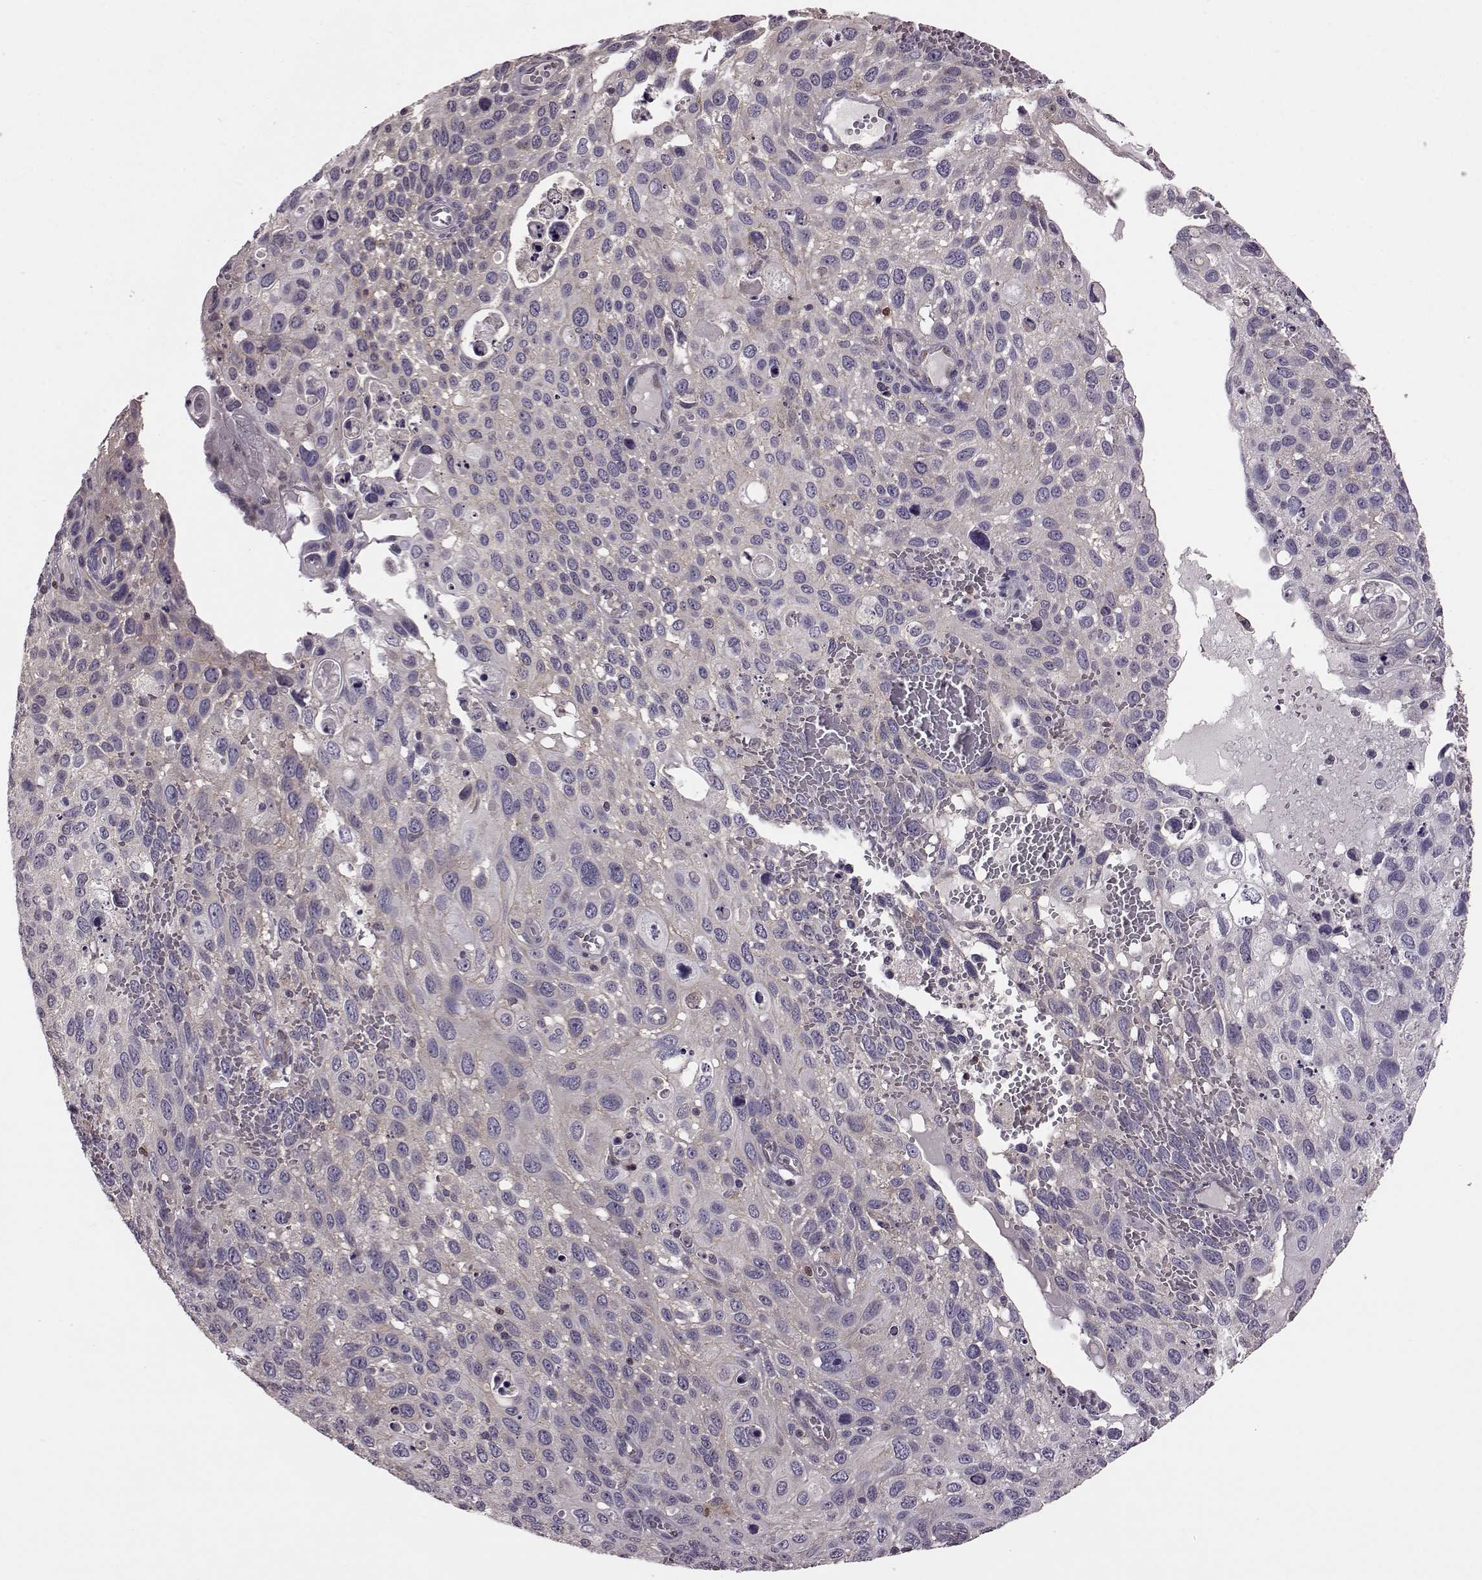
{"staining": {"intensity": "negative", "quantity": "none", "location": "none"}, "tissue": "cervical cancer", "cell_type": "Tumor cells", "image_type": "cancer", "snomed": [{"axis": "morphology", "description": "Squamous cell carcinoma, NOS"}, {"axis": "topography", "description": "Cervix"}], "caption": "Protein analysis of cervical cancer (squamous cell carcinoma) shows no significant positivity in tumor cells.", "gene": "CDC42SE1", "patient": {"sex": "female", "age": 70}}